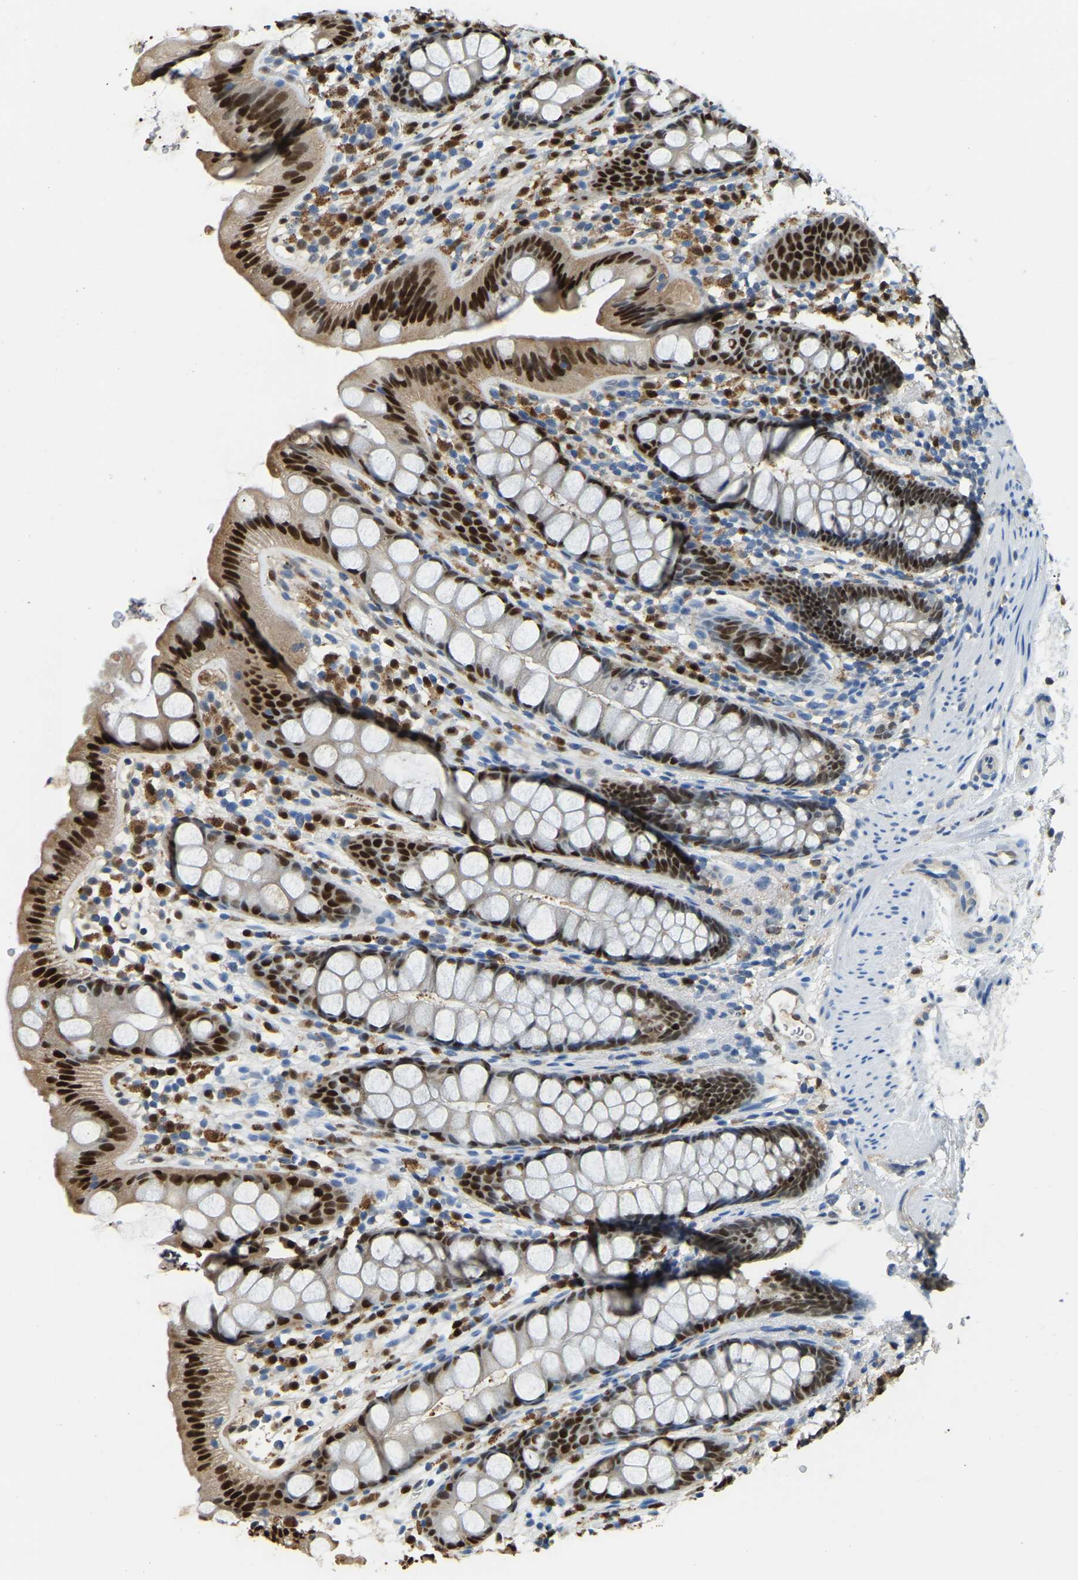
{"staining": {"intensity": "strong", "quantity": ">75%", "location": "cytoplasmic/membranous,nuclear"}, "tissue": "rectum", "cell_type": "Glandular cells", "image_type": "normal", "snomed": [{"axis": "morphology", "description": "Normal tissue, NOS"}, {"axis": "topography", "description": "Rectum"}], "caption": "Benign rectum was stained to show a protein in brown. There is high levels of strong cytoplasmic/membranous,nuclear expression in about >75% of glandular cells. Using DAB (brown) and hematoxylin (blue) stains, captured at high magnification using brightfield microscopy.", "gene": "NANS", "patient": {"sex": "female", "age": 65}}